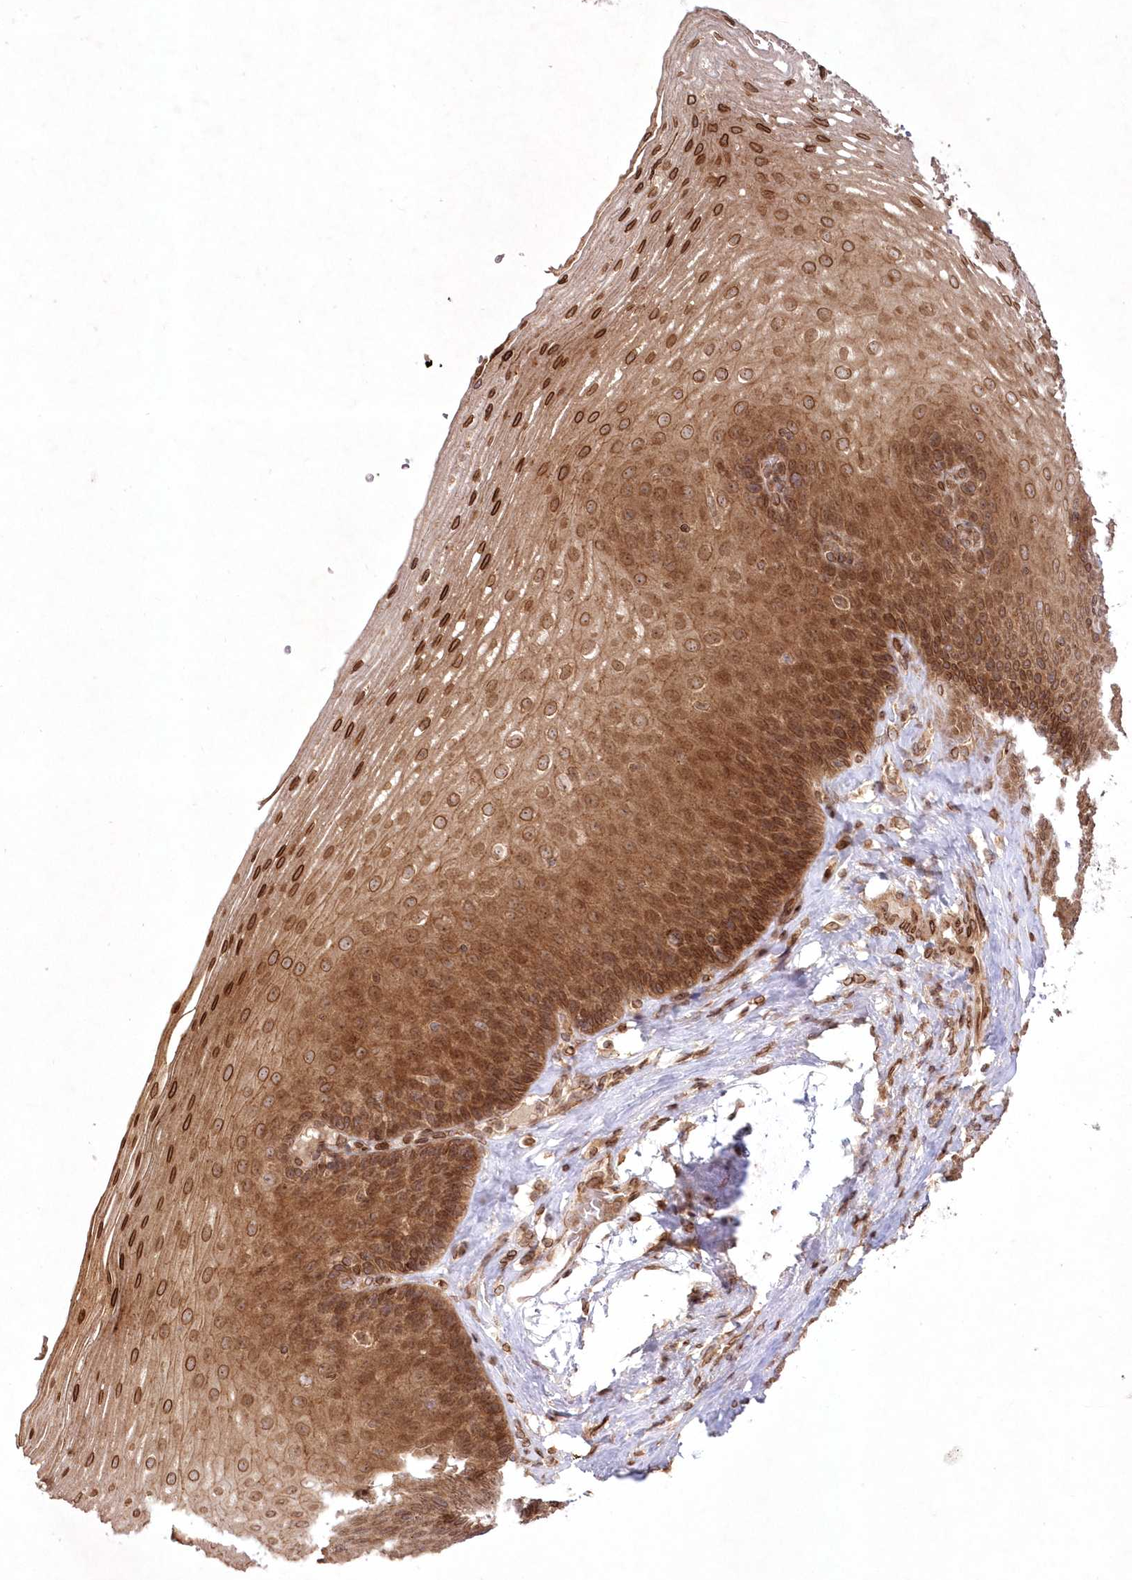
{"staining": {"intensity": "strong", "quantity": ">75%", "location": "cytoplasmic/membranous,nuclear"}, "tissue": "esophagus", "cell_type": "Squamous epithelial cells", "image_type": "normal", "snomed": [{"axis": "morphology", "description": "Normal tissue, NOS"}, {"axis": "topography", "description": "Esophagus"}], "caption": "A brown stain highlights strong cytoplasmic/membranous,nuclear positivity of a protein in squamous epithelial cells of normal human esophagus. The protein is shown in brown color, while the nuclei are stained blue.", "gene": "DNAJC27", "patient": {"sex": "female", "age": 66}}